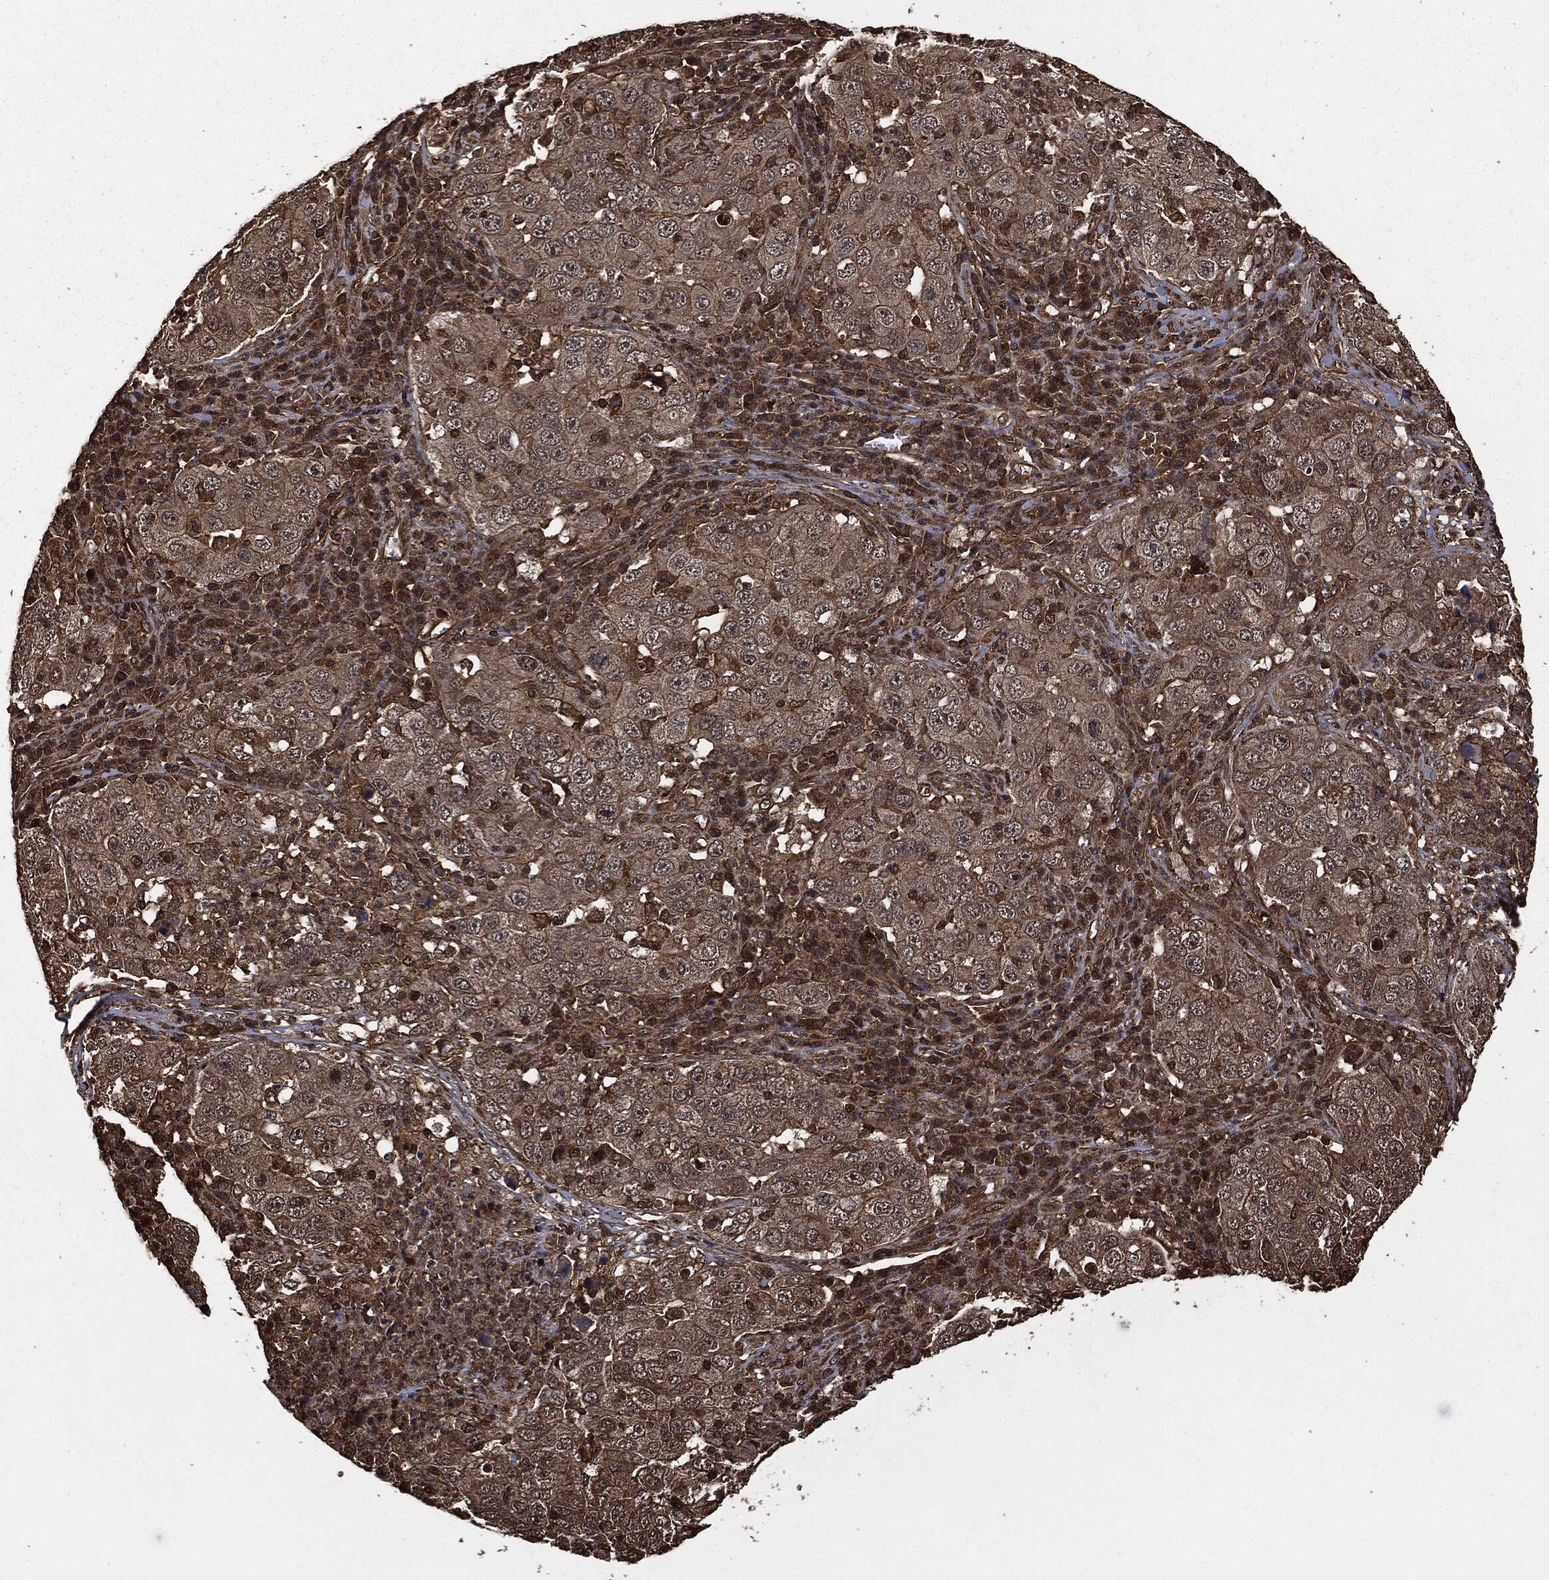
{"staining": {"intensity": "moderate", "quantity": "<25%", "location": "cytoplasmic/membranous"}, "tissue": "lung cancer", "cell_type": "Tumor cells", "image_type": "cancer", "snomed": [{"axis": "morphology", "description": "Adenocarcinoma, NOS"}, {"axis": "topography", "description": "Lung"}], "caption": "High-magnification brightfield microscopy of lung cancer (adenocarcinoma) stained with DAB (brown) and counterstained with hematoxylin (blue). tumor cells exhibit moderate cytoplasmic/membranous positivity is present in approximately<25% of cells.", "gene": "HRAS", "patient": {"sex": "male", "age": 73}}